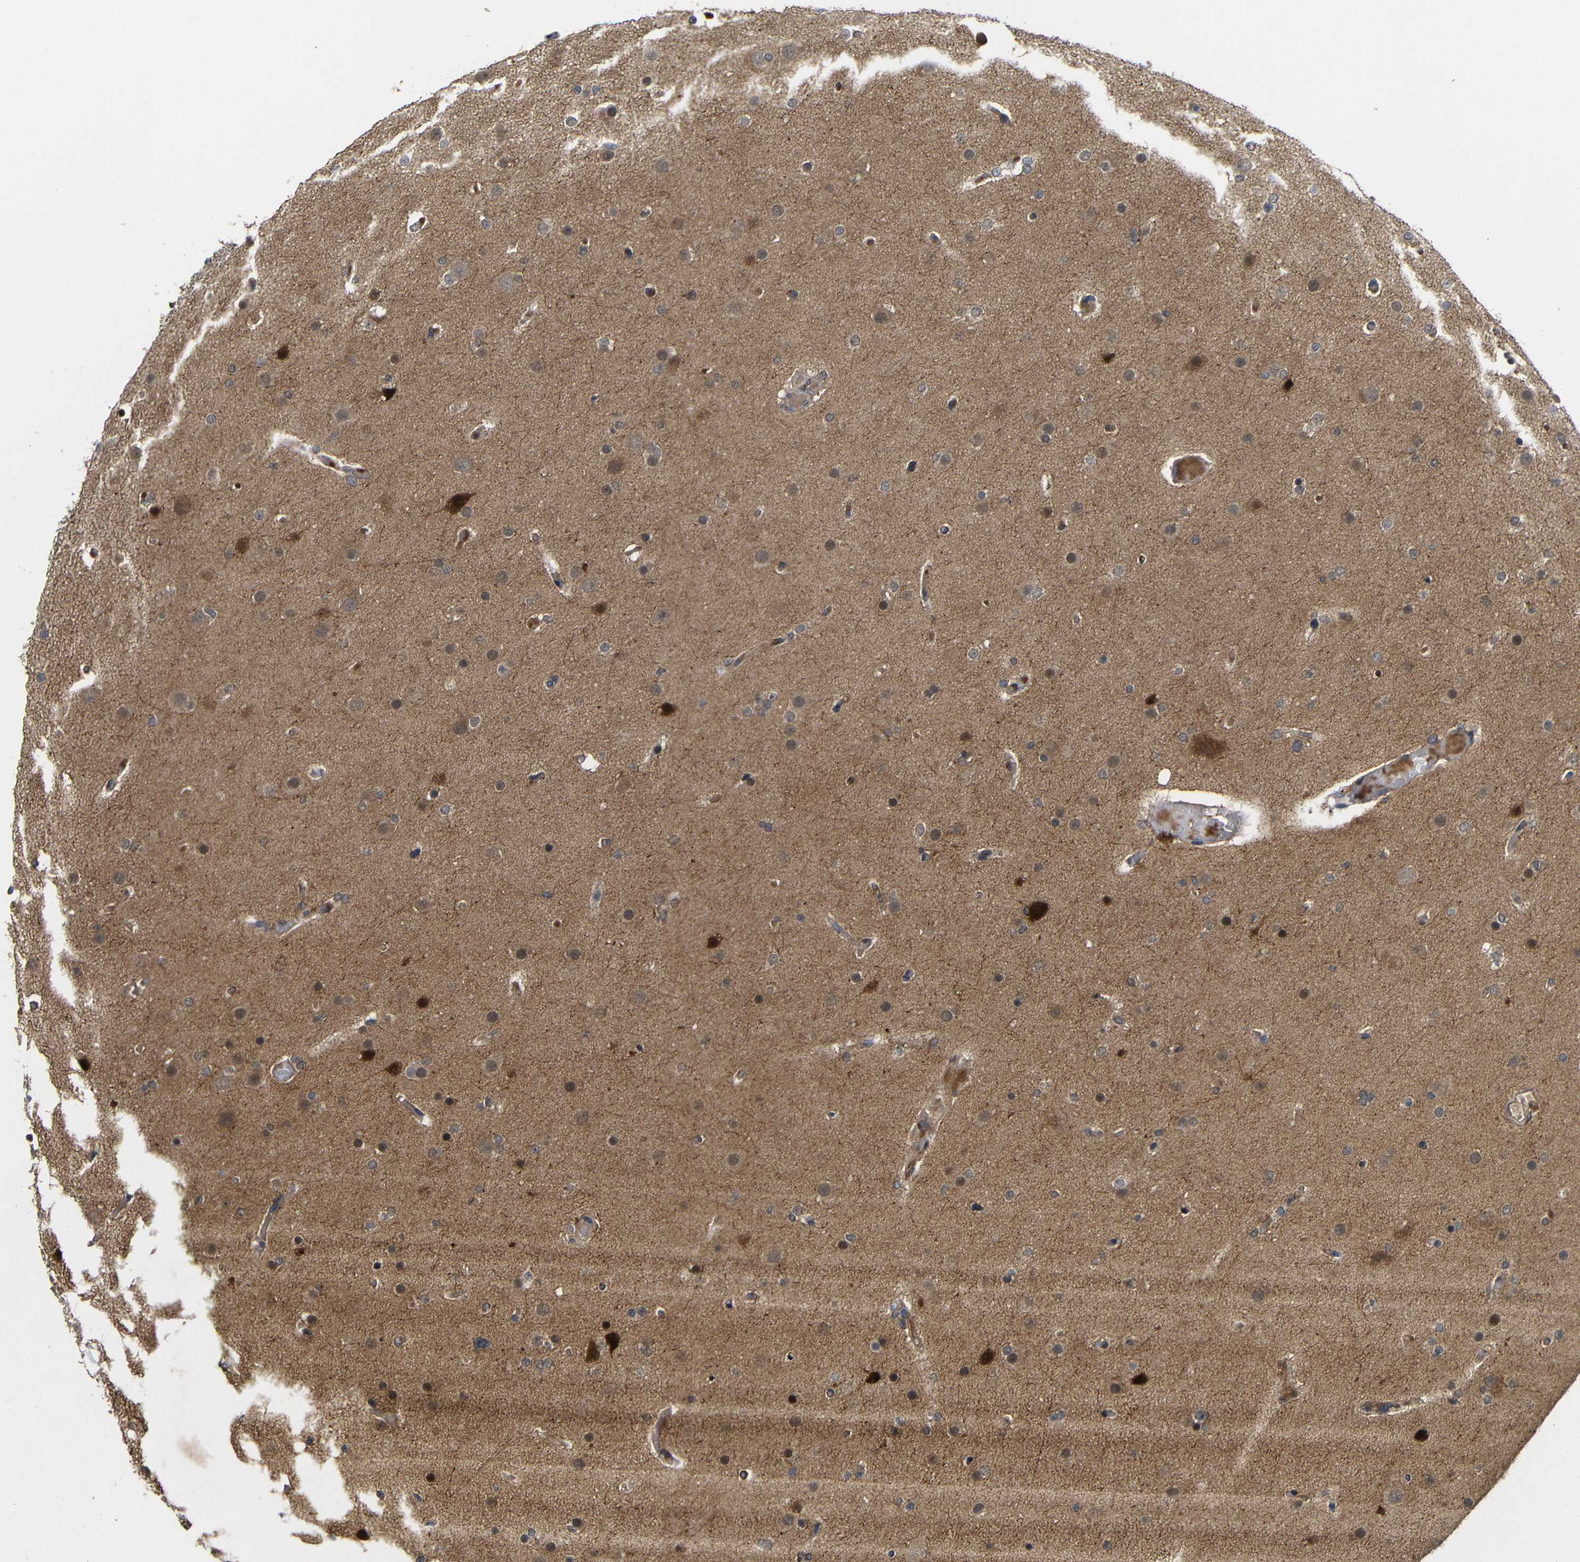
{"staining": {"intensity": "negative", "quantity": "none", "location": "none"}, "tissue": "glioma", "cell_type": "Tumor cells", "image_type": "cancer", "snomed": [{"axis": "morphology", "description": "Glioma, malignant, High grade"}, {"axis": "topography", "description": "Cerebral cortex"}], "caption": "Human glioma stained for a protein using IHC shows no staining in tumor cells.", "gene": "ATG12", "patient": {"sex": "female", "age": 36}}